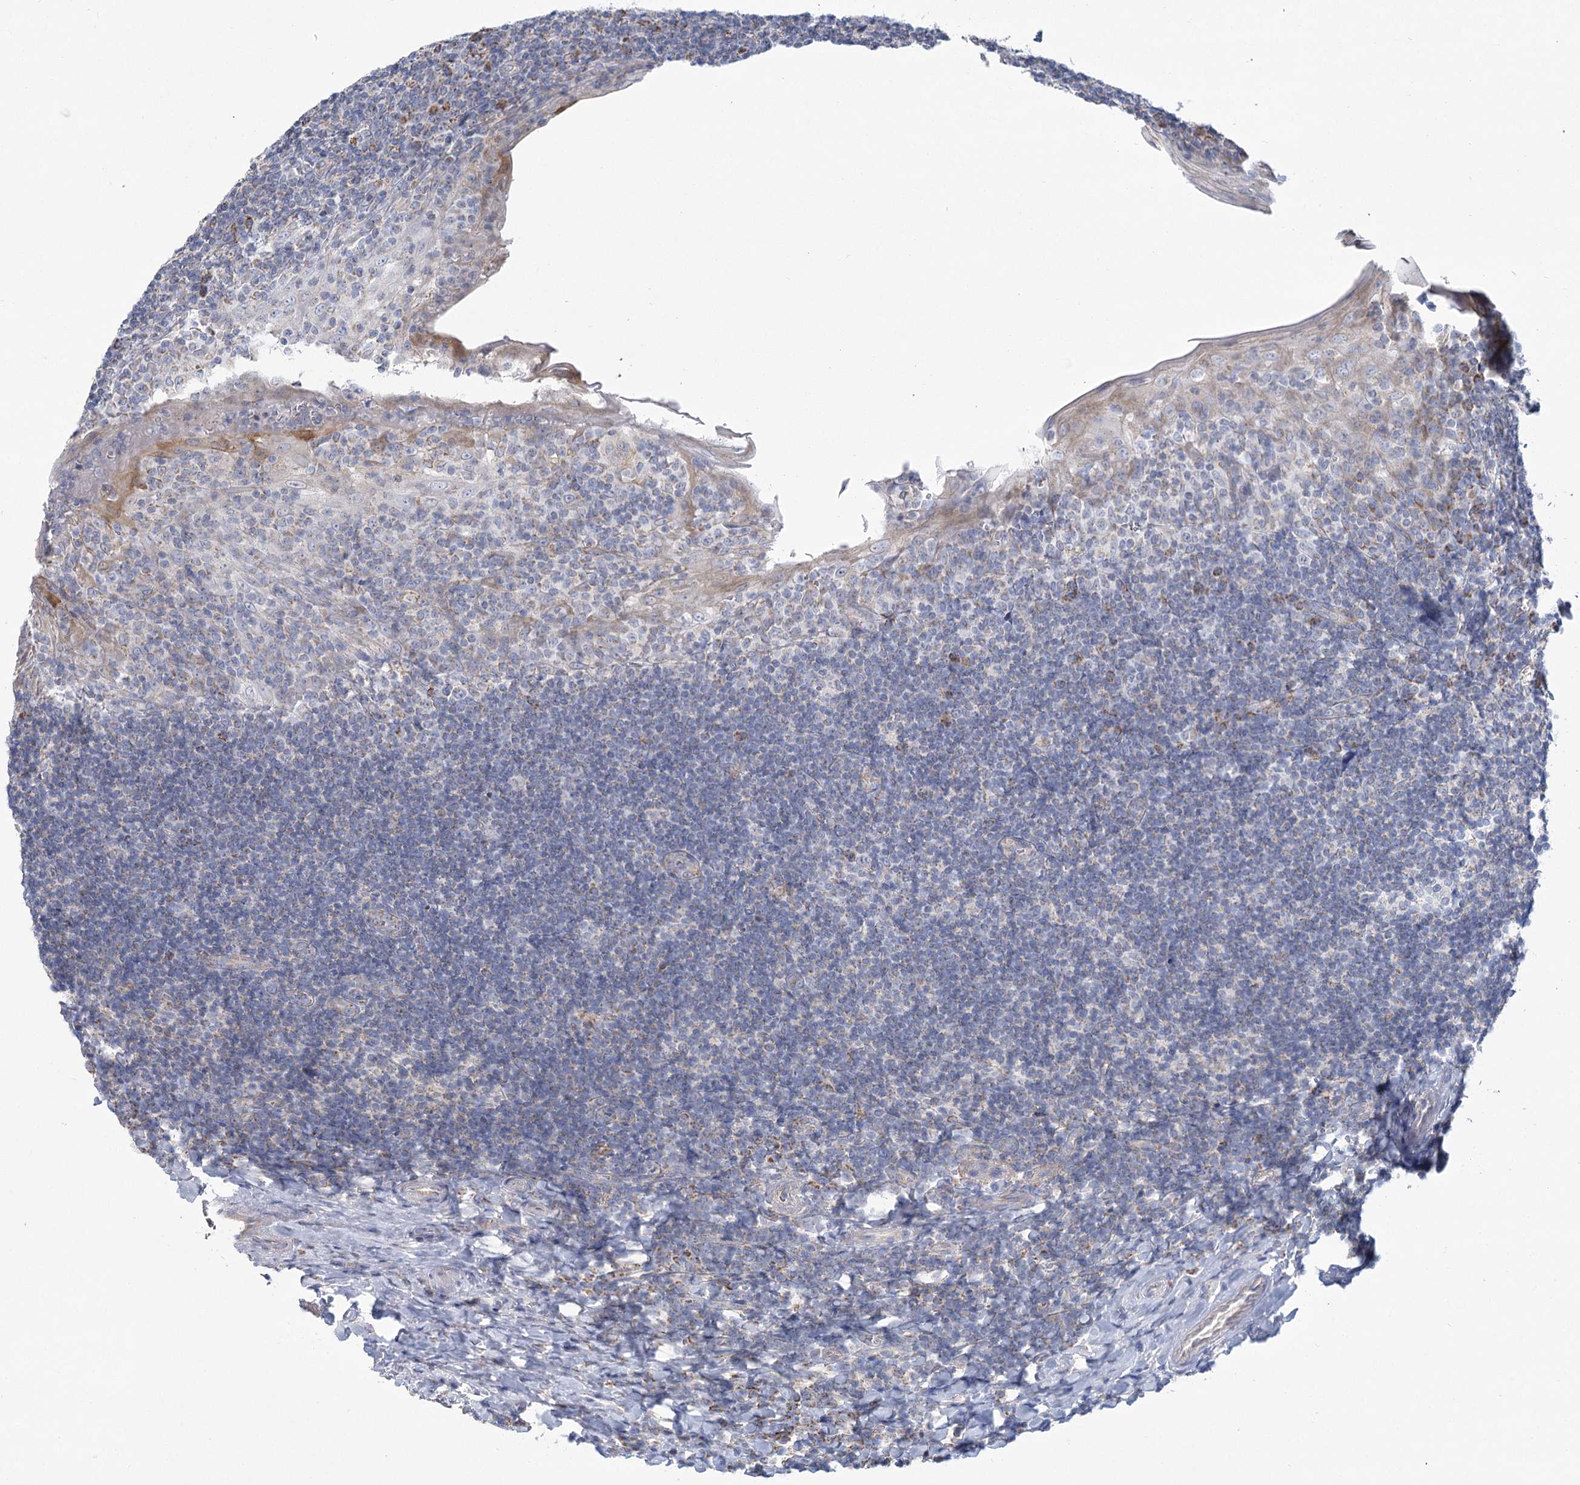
{"staining": {"intensity": "negative", "quantity": "none", "location": "none"}, "tissue": "tonsil", "cell_type": "Germinal center cells", "image_type": "normal", "snomed": [{"axis": "morphology", "description": "Normal tissue, NOS"}, {"axis": "topography", "description": "Tonsil"}], "caption": "Immunohistochemistry micrograph of benign human tonsil stained for a protein (brown), which exhibits no positivity in germinal center cells.", "gene": "SNX7", "patient": {"sex": "male", "age": 37}}